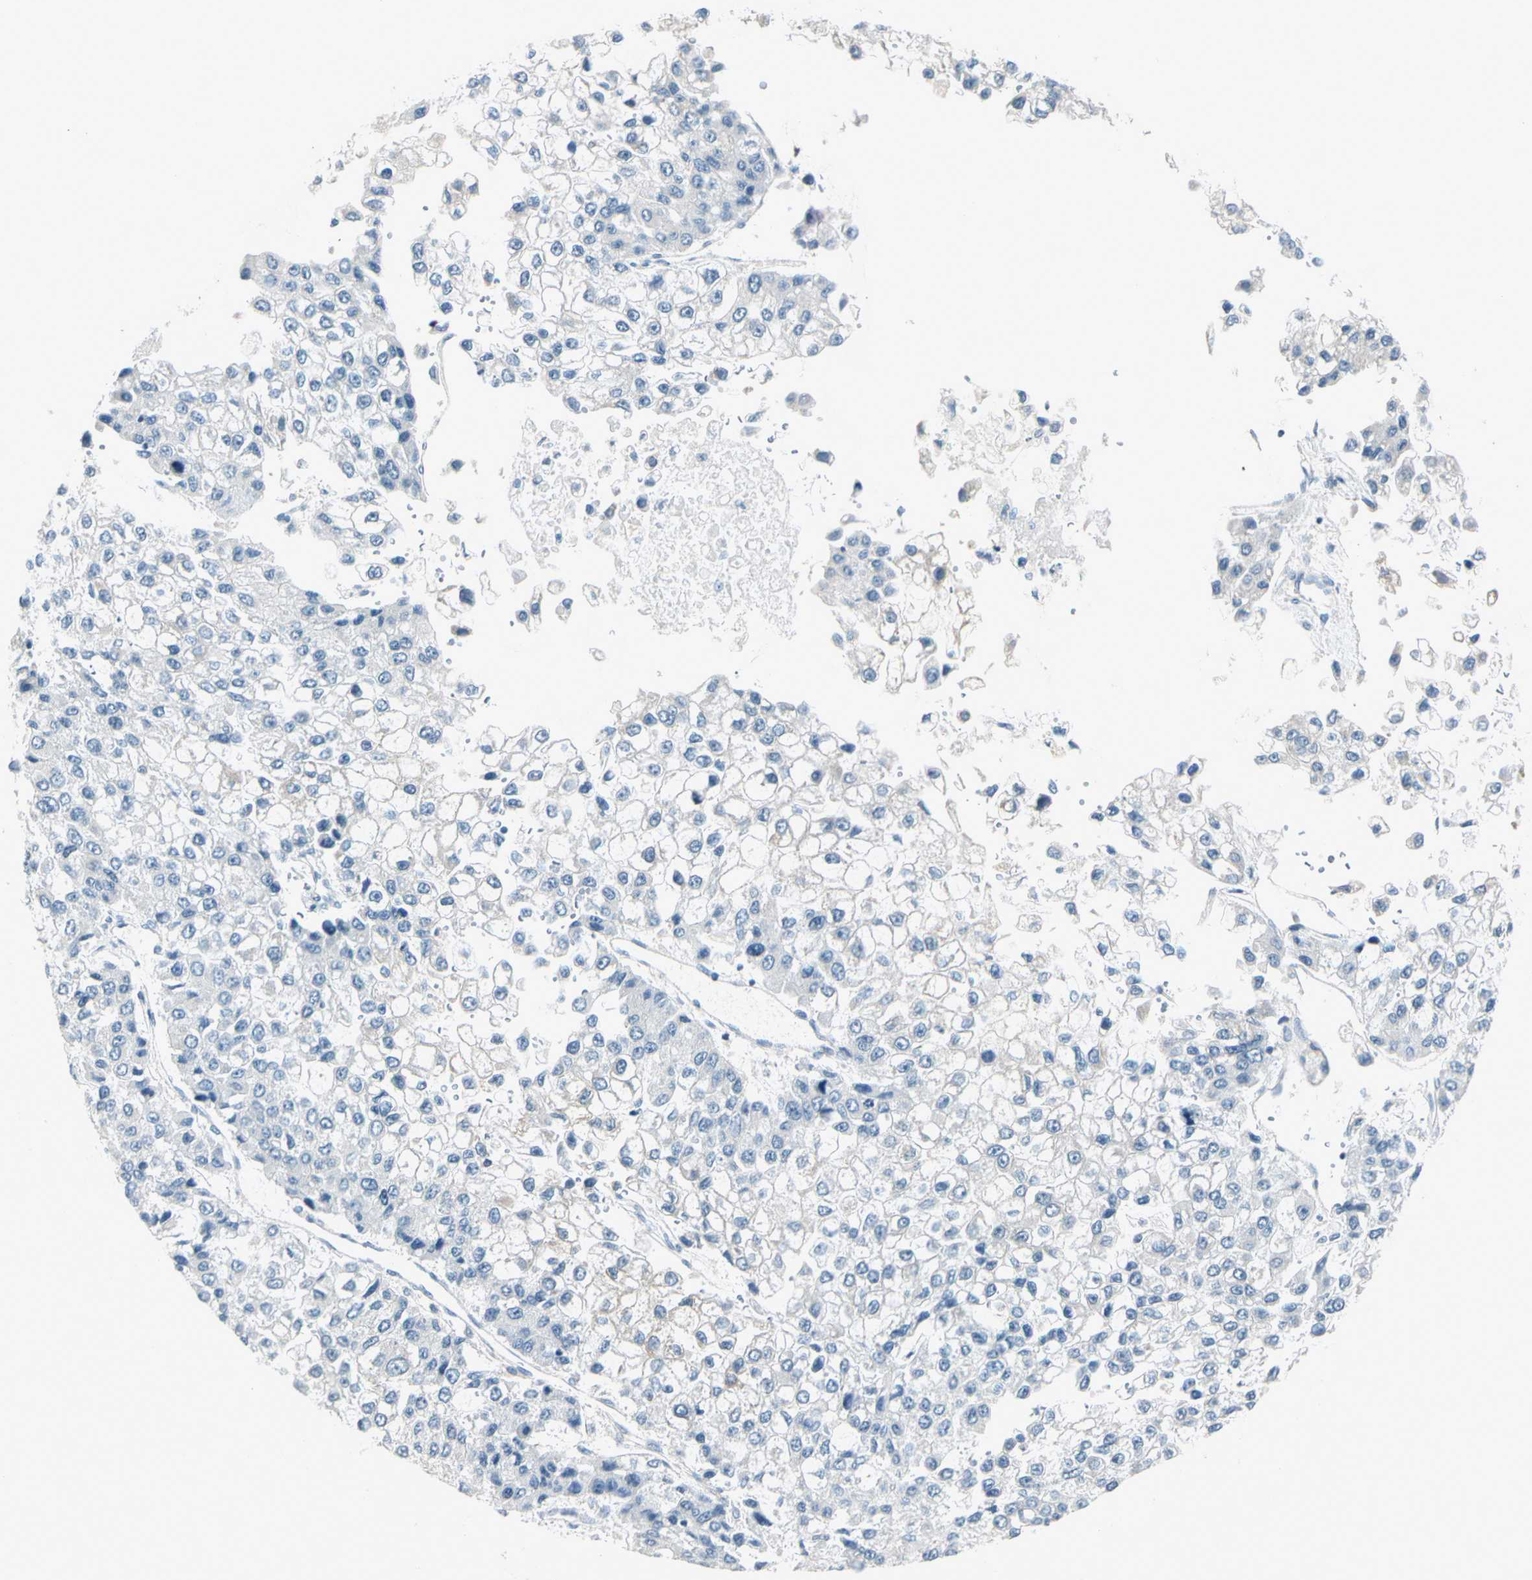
{"staining": {"intensity": "negative", "quantity": "none", "location": "none"}, "tissue": "liver cancer", "cell_type": "Tumor cells", "image_type": "cancer", "snomed": [{"axis": "morphology", "description": "Carcinoma, Hepatocellular, NOS"}, {"axis": "topography", "description": "Liver"}], "caption": "This is an immunohistochemistry (IHC) histopathology image of liver hepatocellular carcinoma. There is no staining in tumor cells.", "gene": "CYP2E1", "patient": {"sex": "female", "age": 66}}